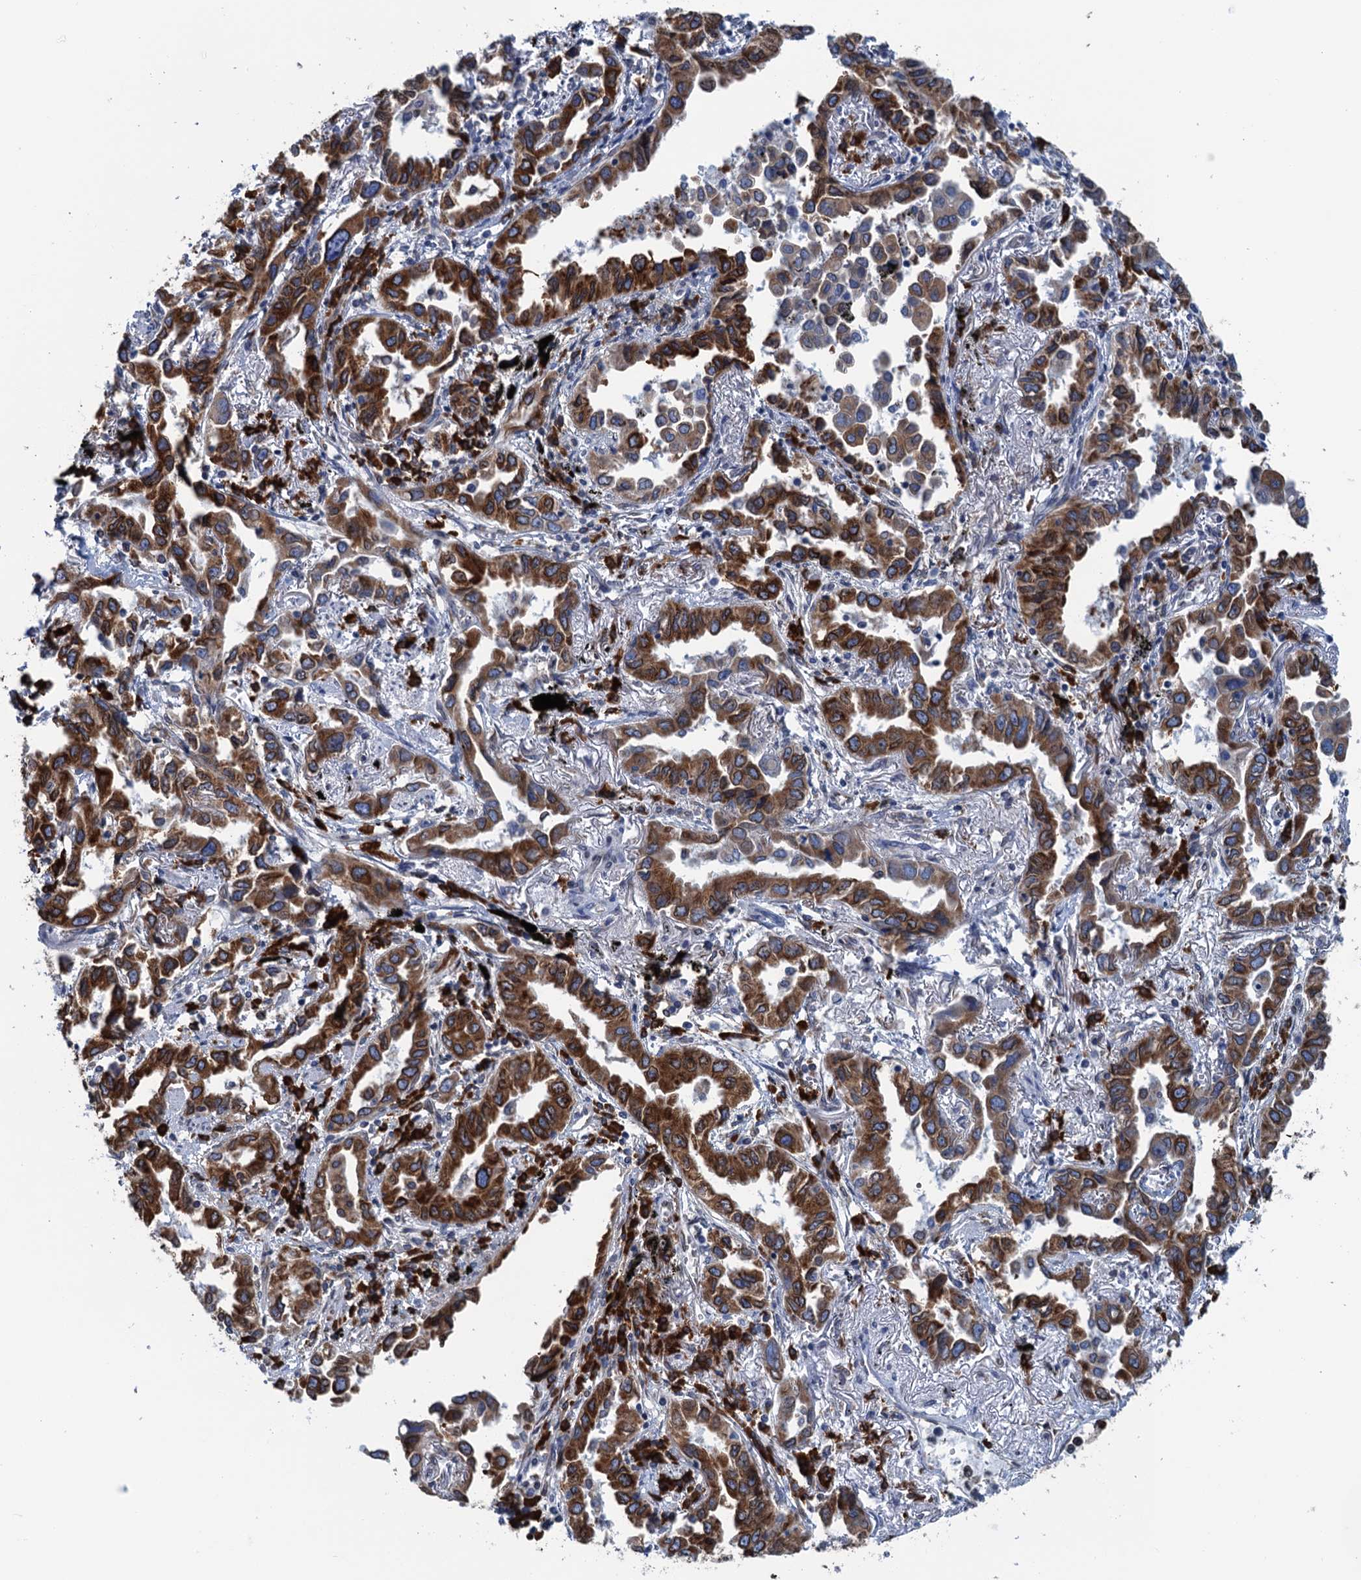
{"staining": {"intensity": "strong", "quantity": ">75%", "location": "cytoplasmic/membranous"}, "tissue": "lung cancer", "cell_type": "Tumor cells", "image_type": "cancer", "snomed": [{"axis": "morphology", "description": "Adenocarcinoma, NOS"}, {"axis": "topography", "description": "Lung"}], "caption": "This histopathology image shows immunohistochemistry staining of lung adenocarcinoma, with high strong cytoplasmic/membranous expression in about >75% of tumor cells.", "gene": "TMEM205", "patient": {"sex": "male", "age": 67}}